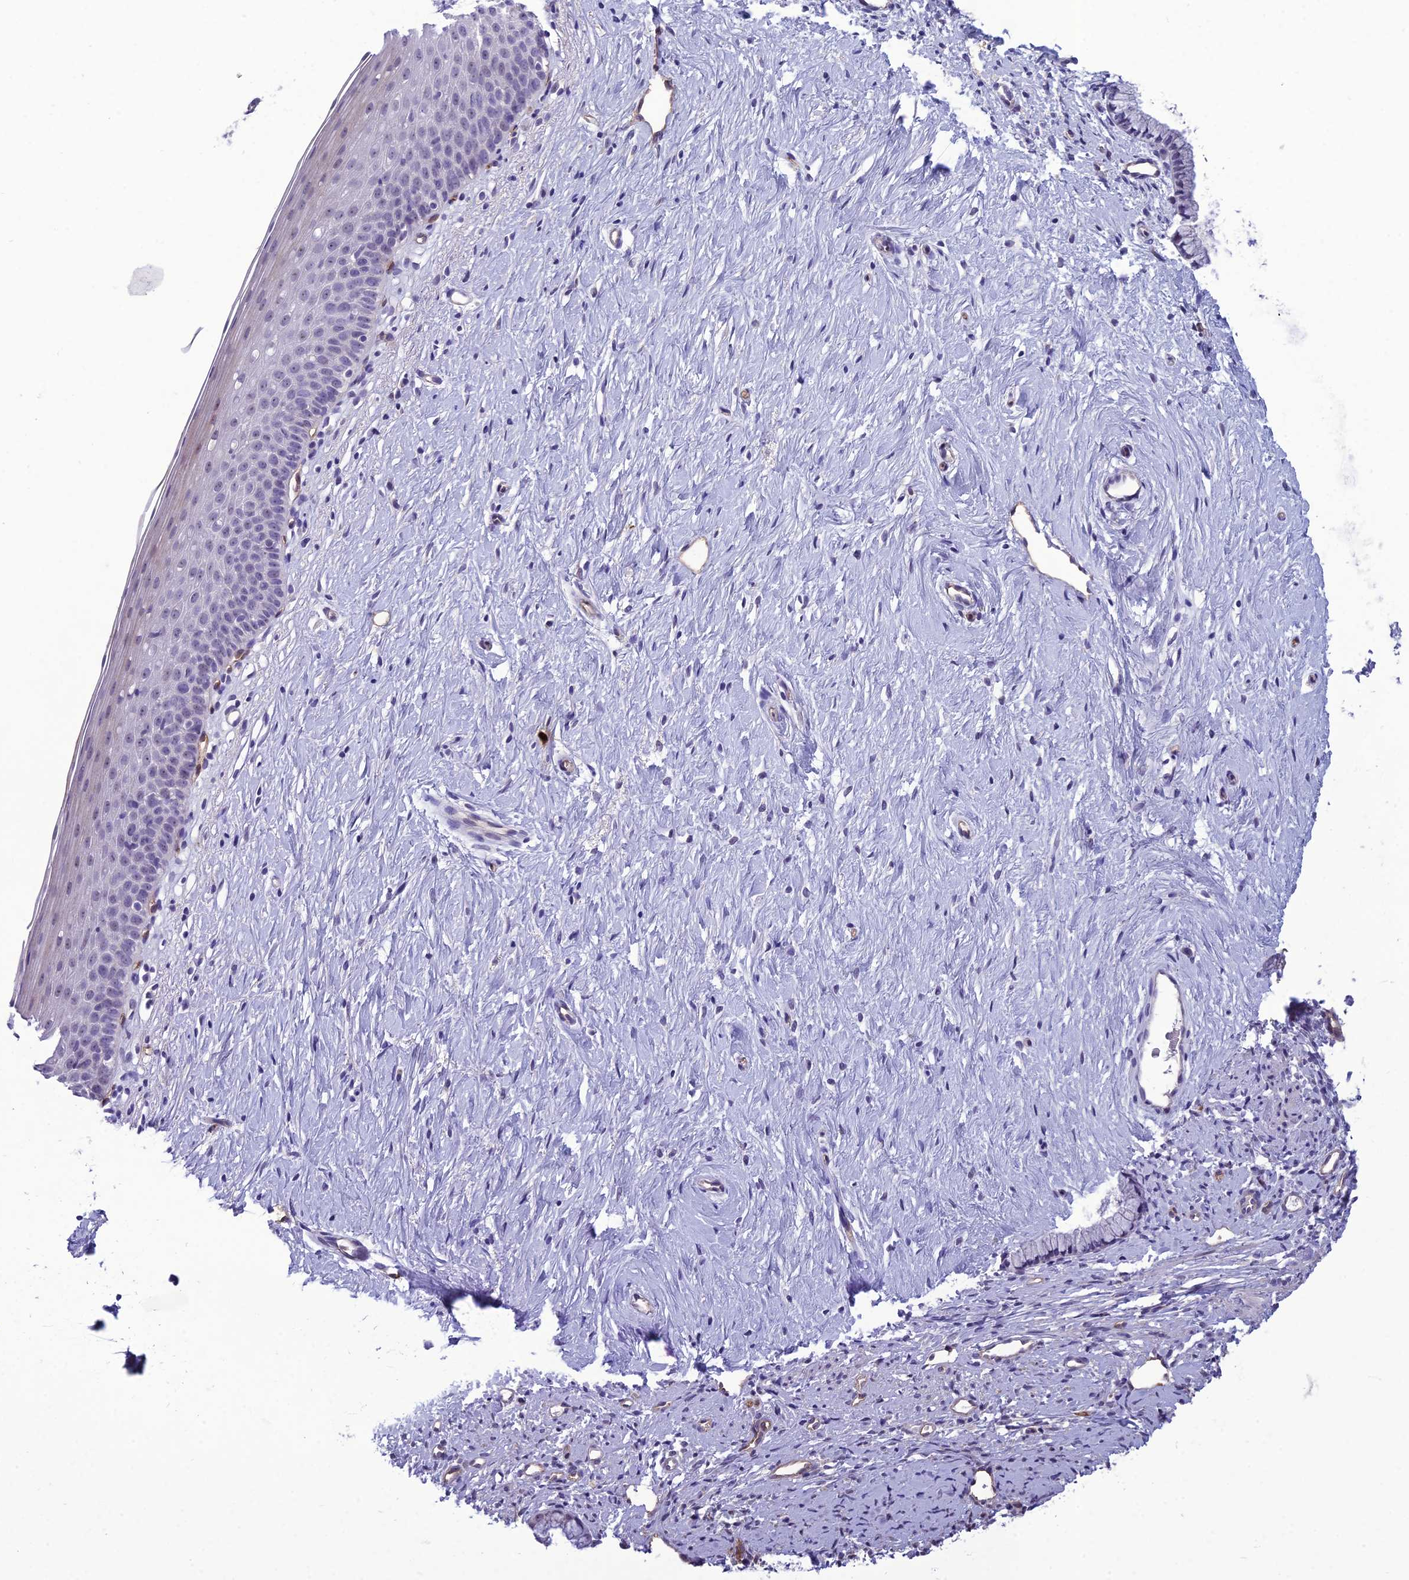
{"staining": {"intensity": "negative", "quantity": "none", "location": "none"}, "tissue": "cervix", "cell_type": "Glandular cells", "image_type": "normal", "snomed": [{"axis": "morphology", "description": "Normal tissue, NOS"}, {"axis": "topography", "description": "Cervix"}], "caption": "Glandular cells are negative for brown protein staining in unremarkable cervix.", "gene": "BBS7", "patient": {"sex": "female", "age": 57}}